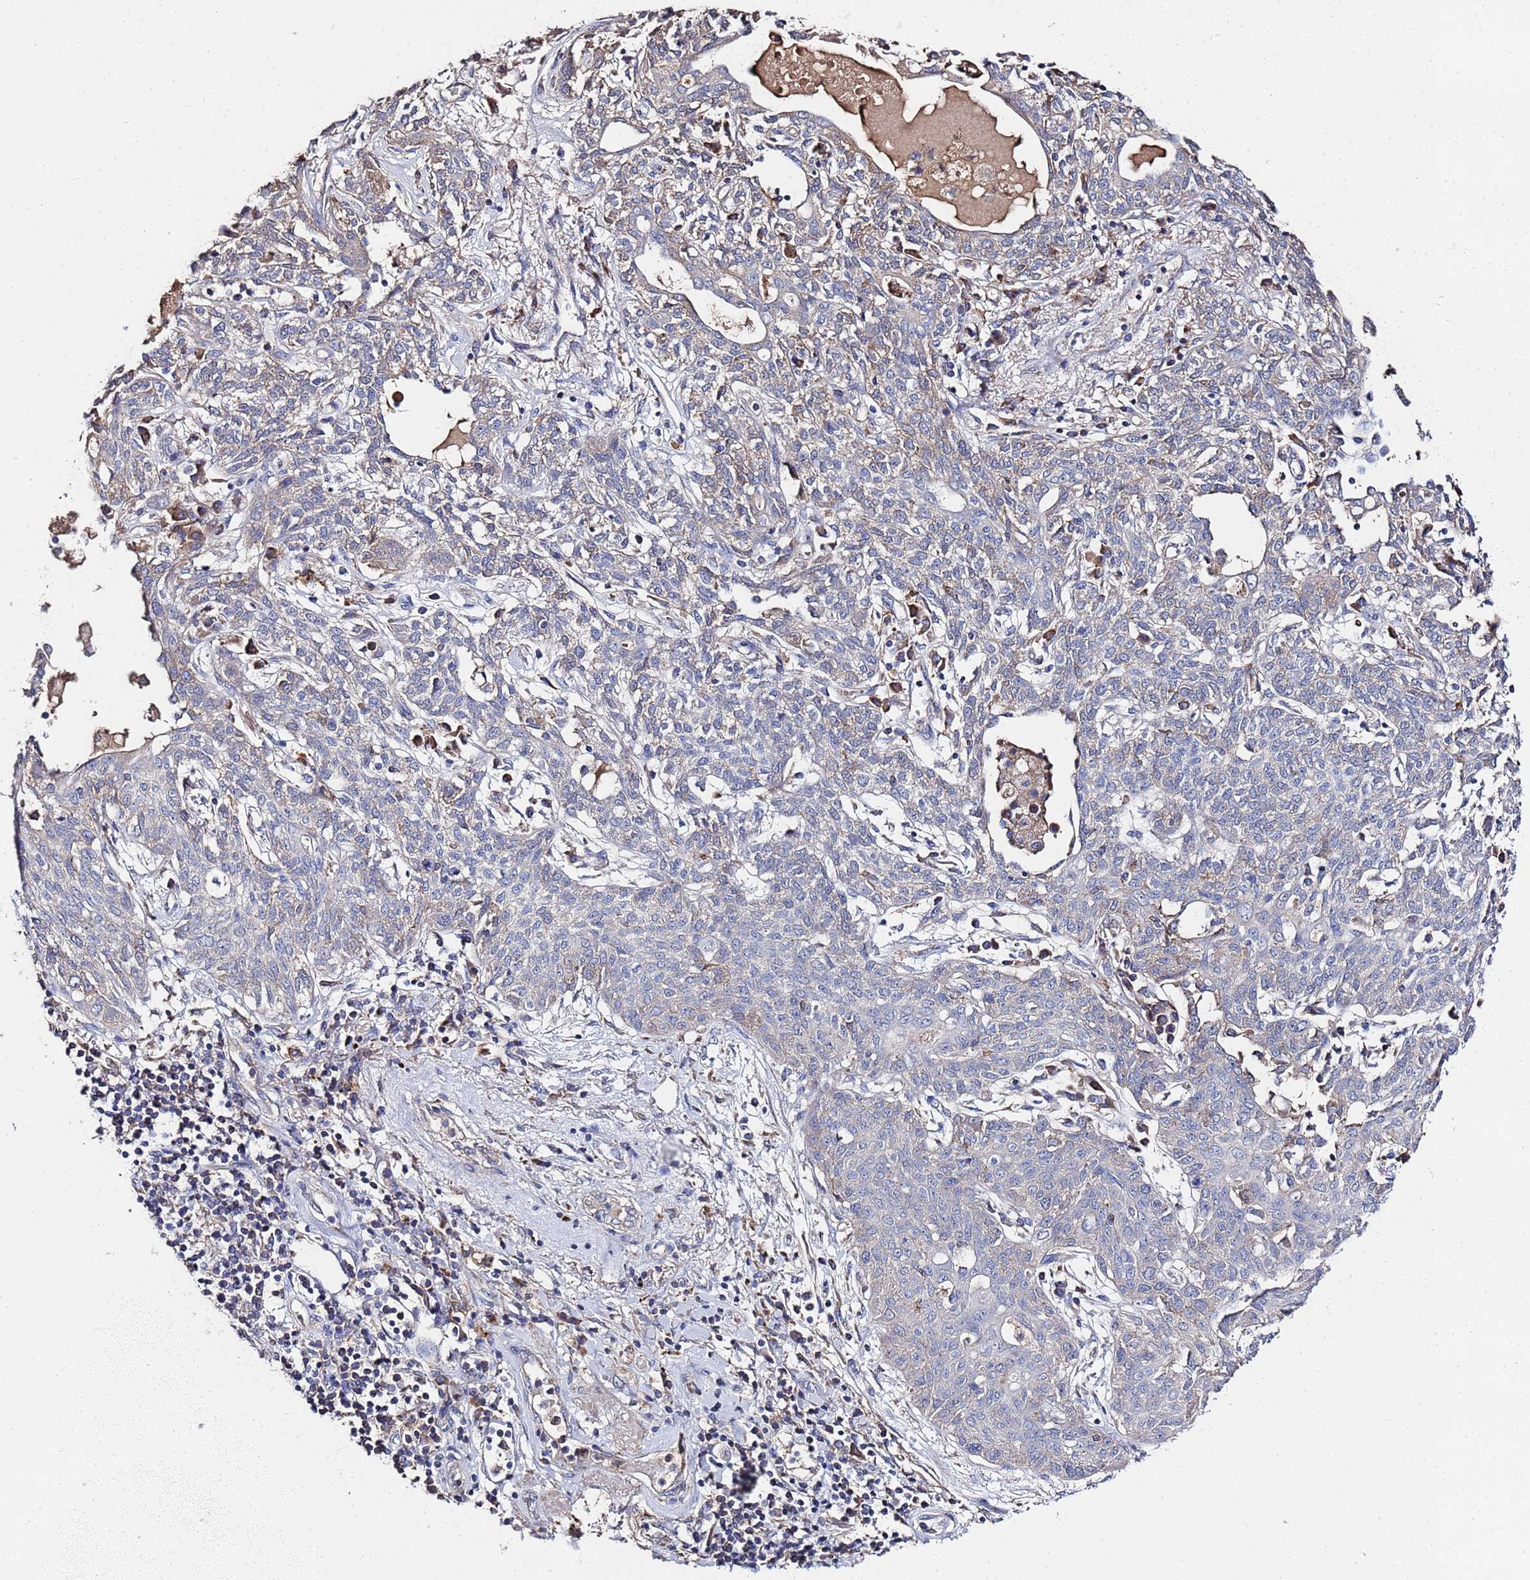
{"staining": {"intensity": "weak", "quantity": "<25%", "location": "cytoplasmic/membranous"}, "tissue": "lung cancer", "cell_type": "Tumor cells", "image_type": "cancer", "snomed": [{"axis": "morphology", "description": "Squamous cell carcinoma, NOS"}, {"axis": "topography", "description": "Lung"}], "caption": "Tumor cells show no significant protein staining in squamous cell carcinoma (lung).", "gene": "TCP10L", "patient": {"sex": "female", "age": 70}}